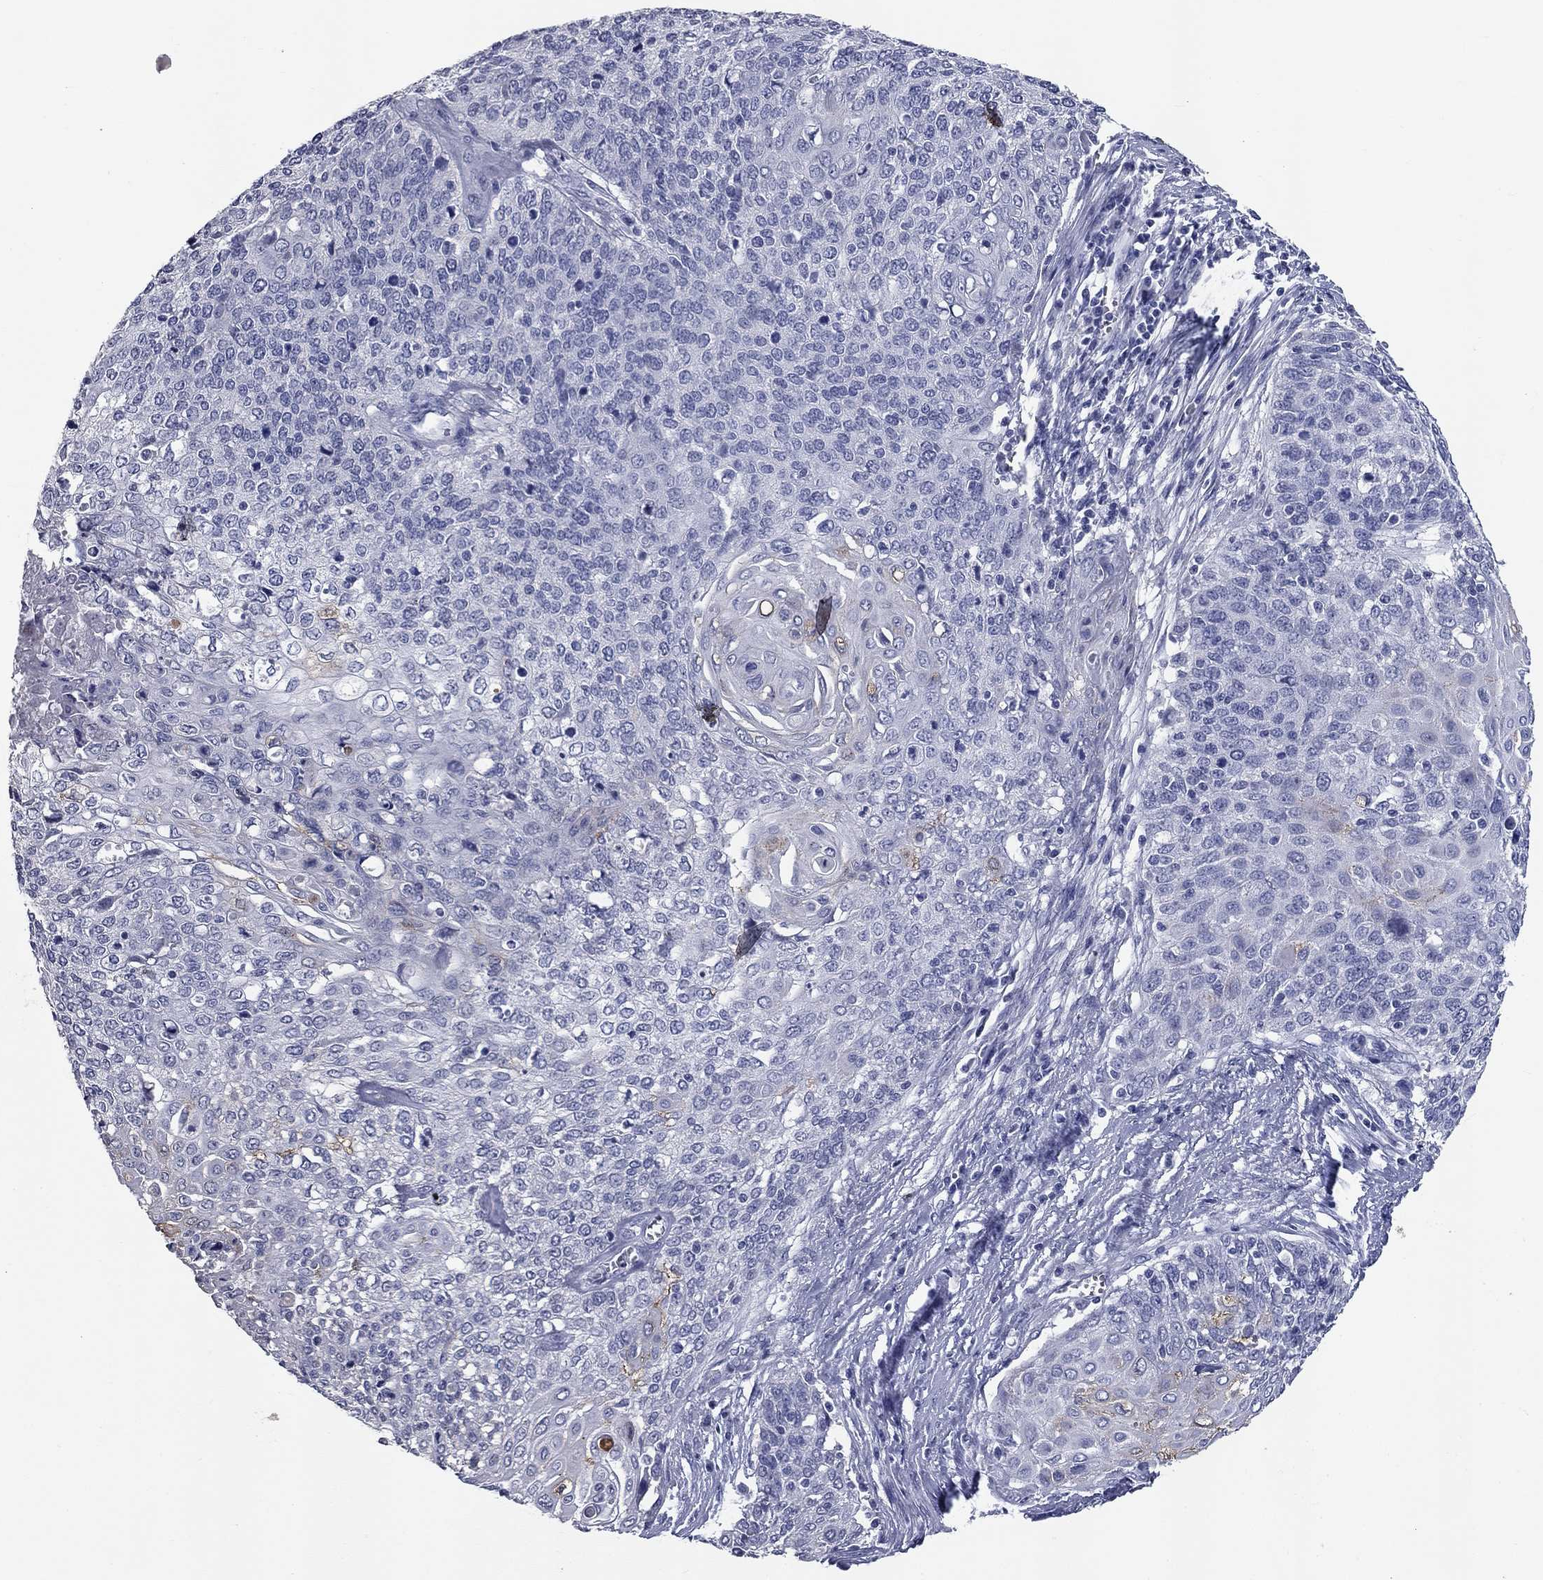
{"staining": {"intensity": "weak", "quantity": "<25%", "location": "cytoplasmic/membranous"}, "tissue": "cervical cancer", "cell_type": "Tumor cells", "image_type": "cancer", "snomed": [{"axis": "morphology", "description": "Squamous cell carcinoma, NOS"}, {"axis": "topography", "description": "Cervix"}], "caption": "A histopathology image of human cervical squamous cell carcinoma is negative for staining in tumor cells.", "gene": "SYT12", "patient": {"sex": "female", "age": 39}}